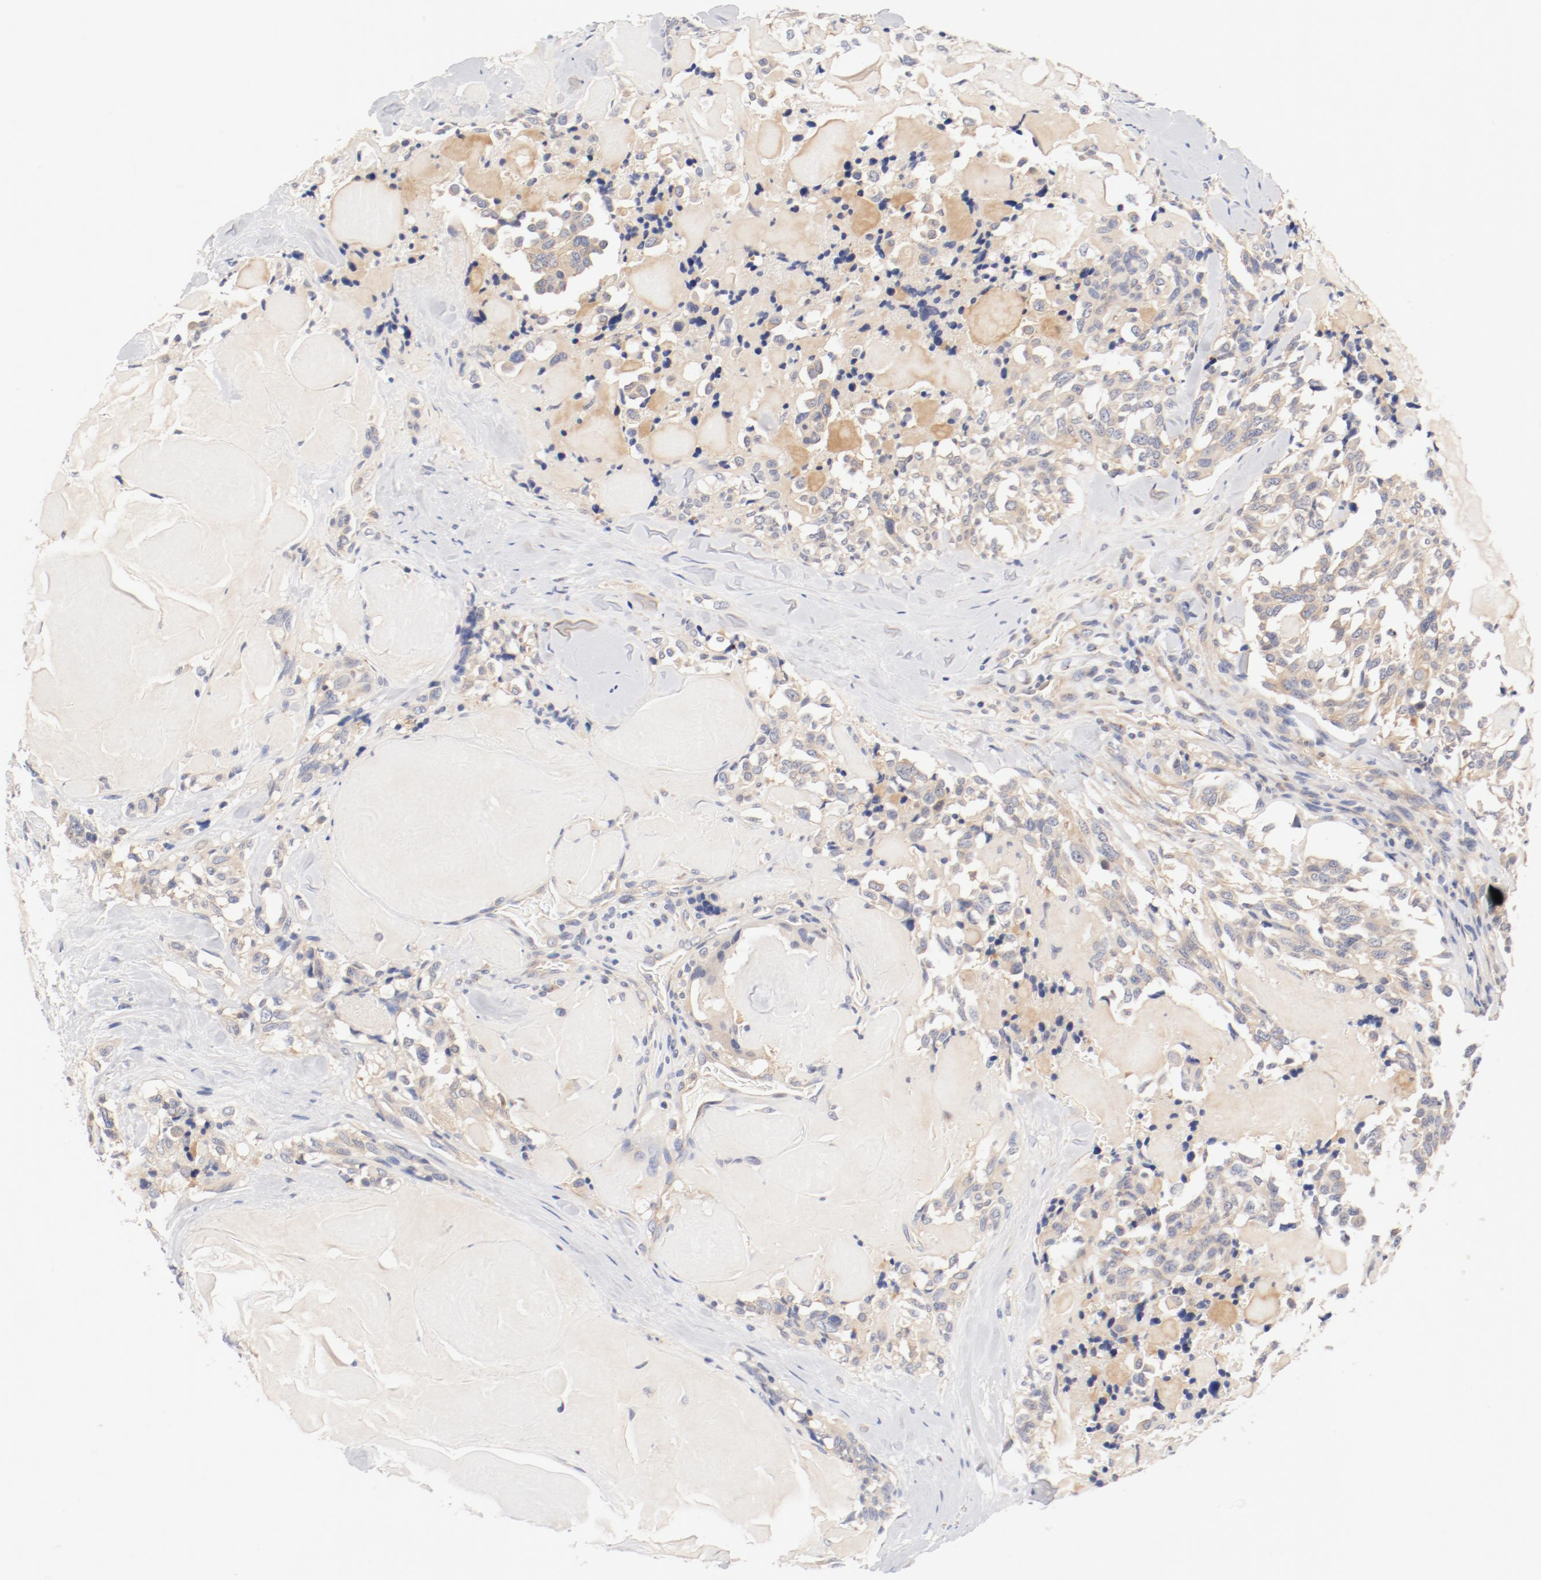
{"staining": {"intensity": "weak", "quantity": "25%-75%", "location": "cytoplasmic/membranous"}, "tissue": "thyroid cancer", "cell_type": "Tumor cells", "image_type": "cancer", "snomed": [{"axis": "morphology", "description": "Carcinoma, NOS"}, {"axis": "morphology", "description": "Carcinoid, malignant, NOS"}, {"axis": "topography", "description": "Thyroid gland"}], "caption": "Carcinoid (malignant) (thyroid) stained with a protein marker shows weak staining in tumor cells.", "gene": "DYNC1H1", "patient": {"sex": "male", "age": 33}}